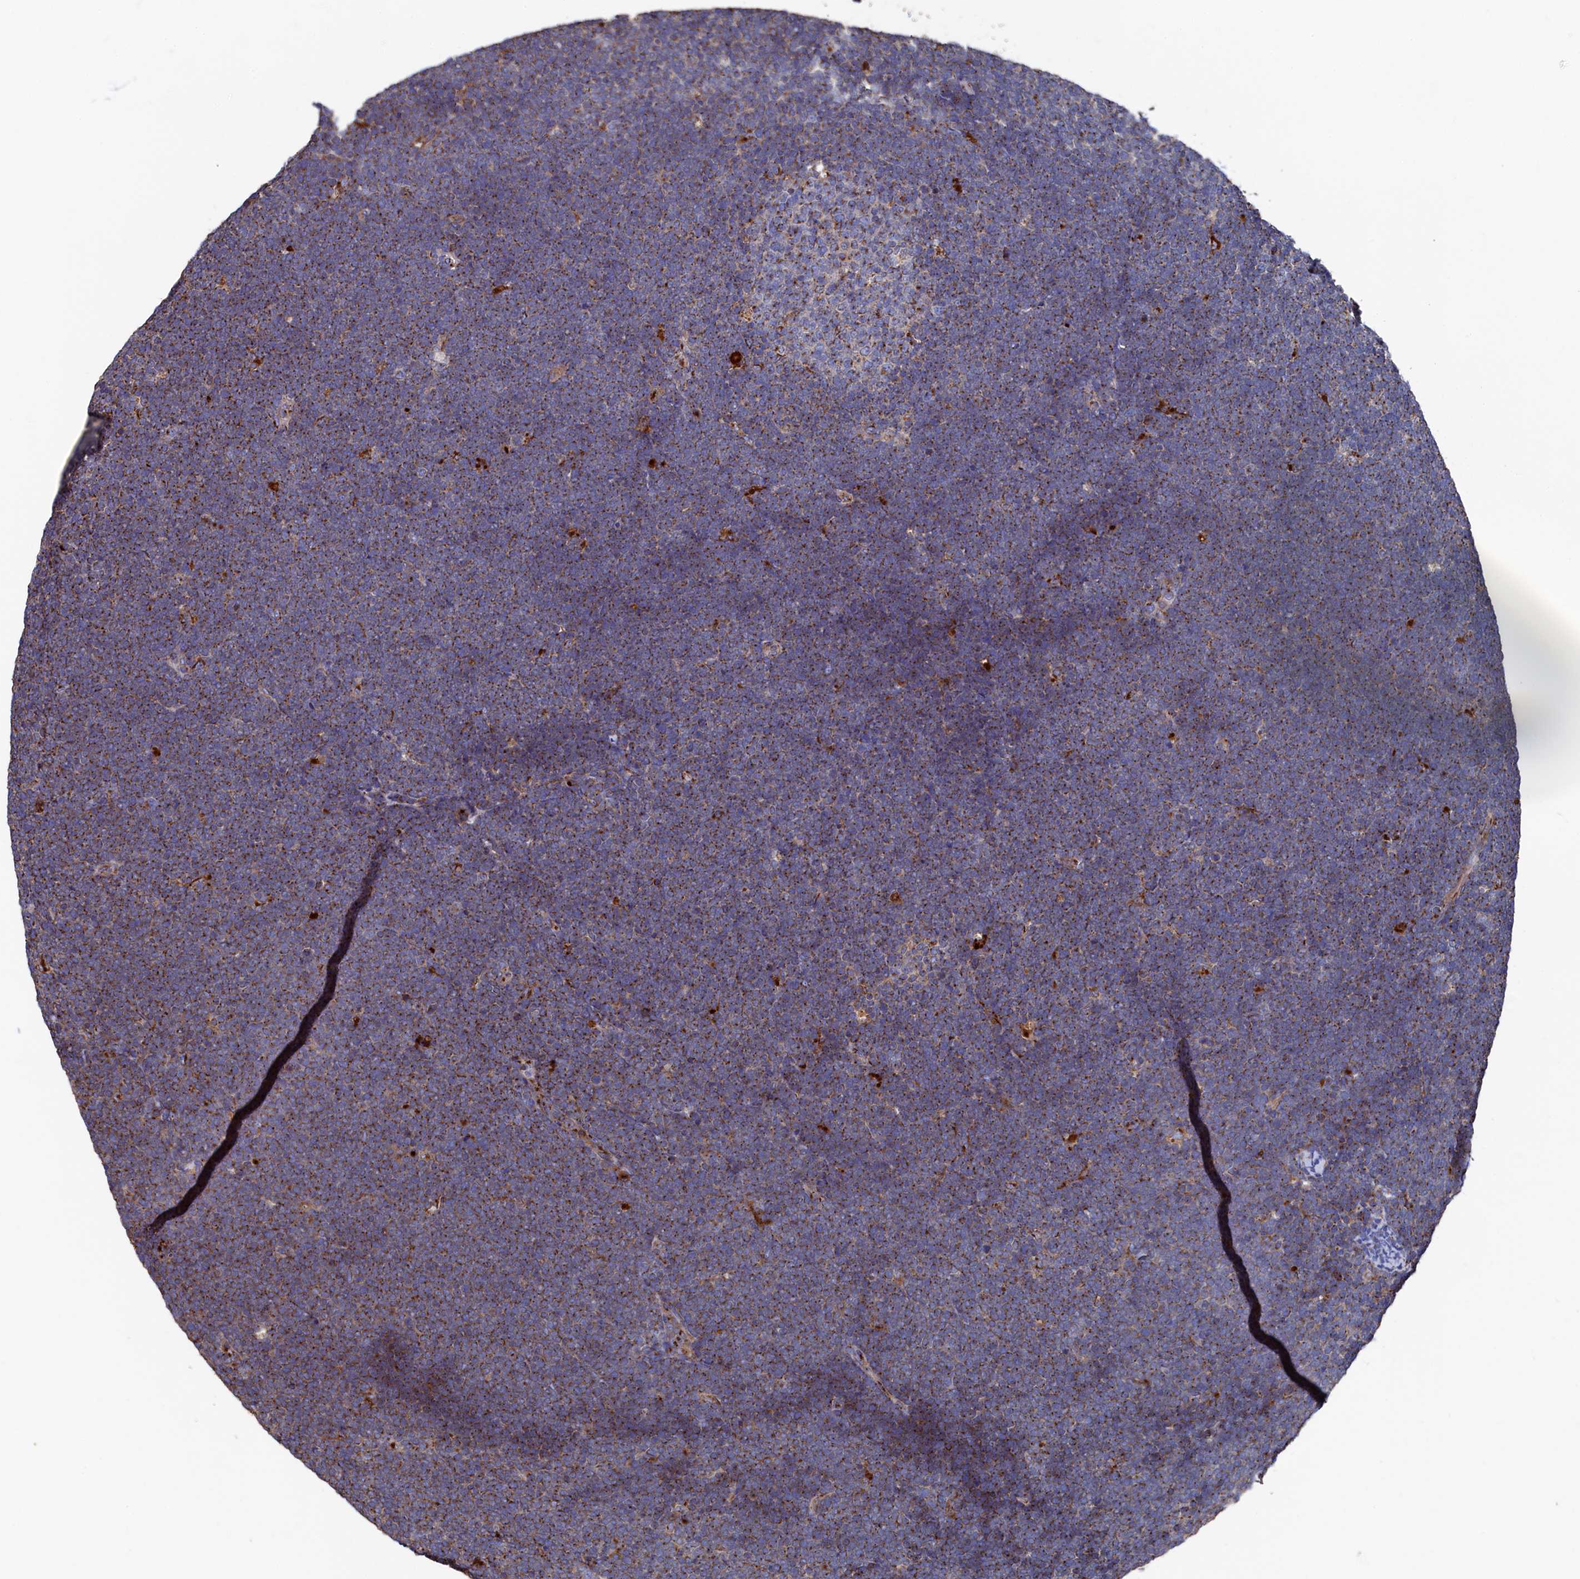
{"staining": {"intensity": "moderate", "quantity": ">75%", "location": "cytoplasmic/membranous"}, "tissue": "lymphoma", "cell_type": "Tumor cells", "image_type": "cancer", "snomed": [{"axis": "morphology", "description": "Malignant lymphoma, non-Hodgkin's type, High grade"}, {"axis": "topography", "description": "Lymph node"}], "caption": "The immunohistochemical stain highlights moderate cytoplasmic/membranous positivity in tumor cells of lymphoma tissue. (brown staining indicates protein expression, while blue staining denotes nuclei).", "gene": "PRRC1", "patient": {"sex": "male", "age": 13}}